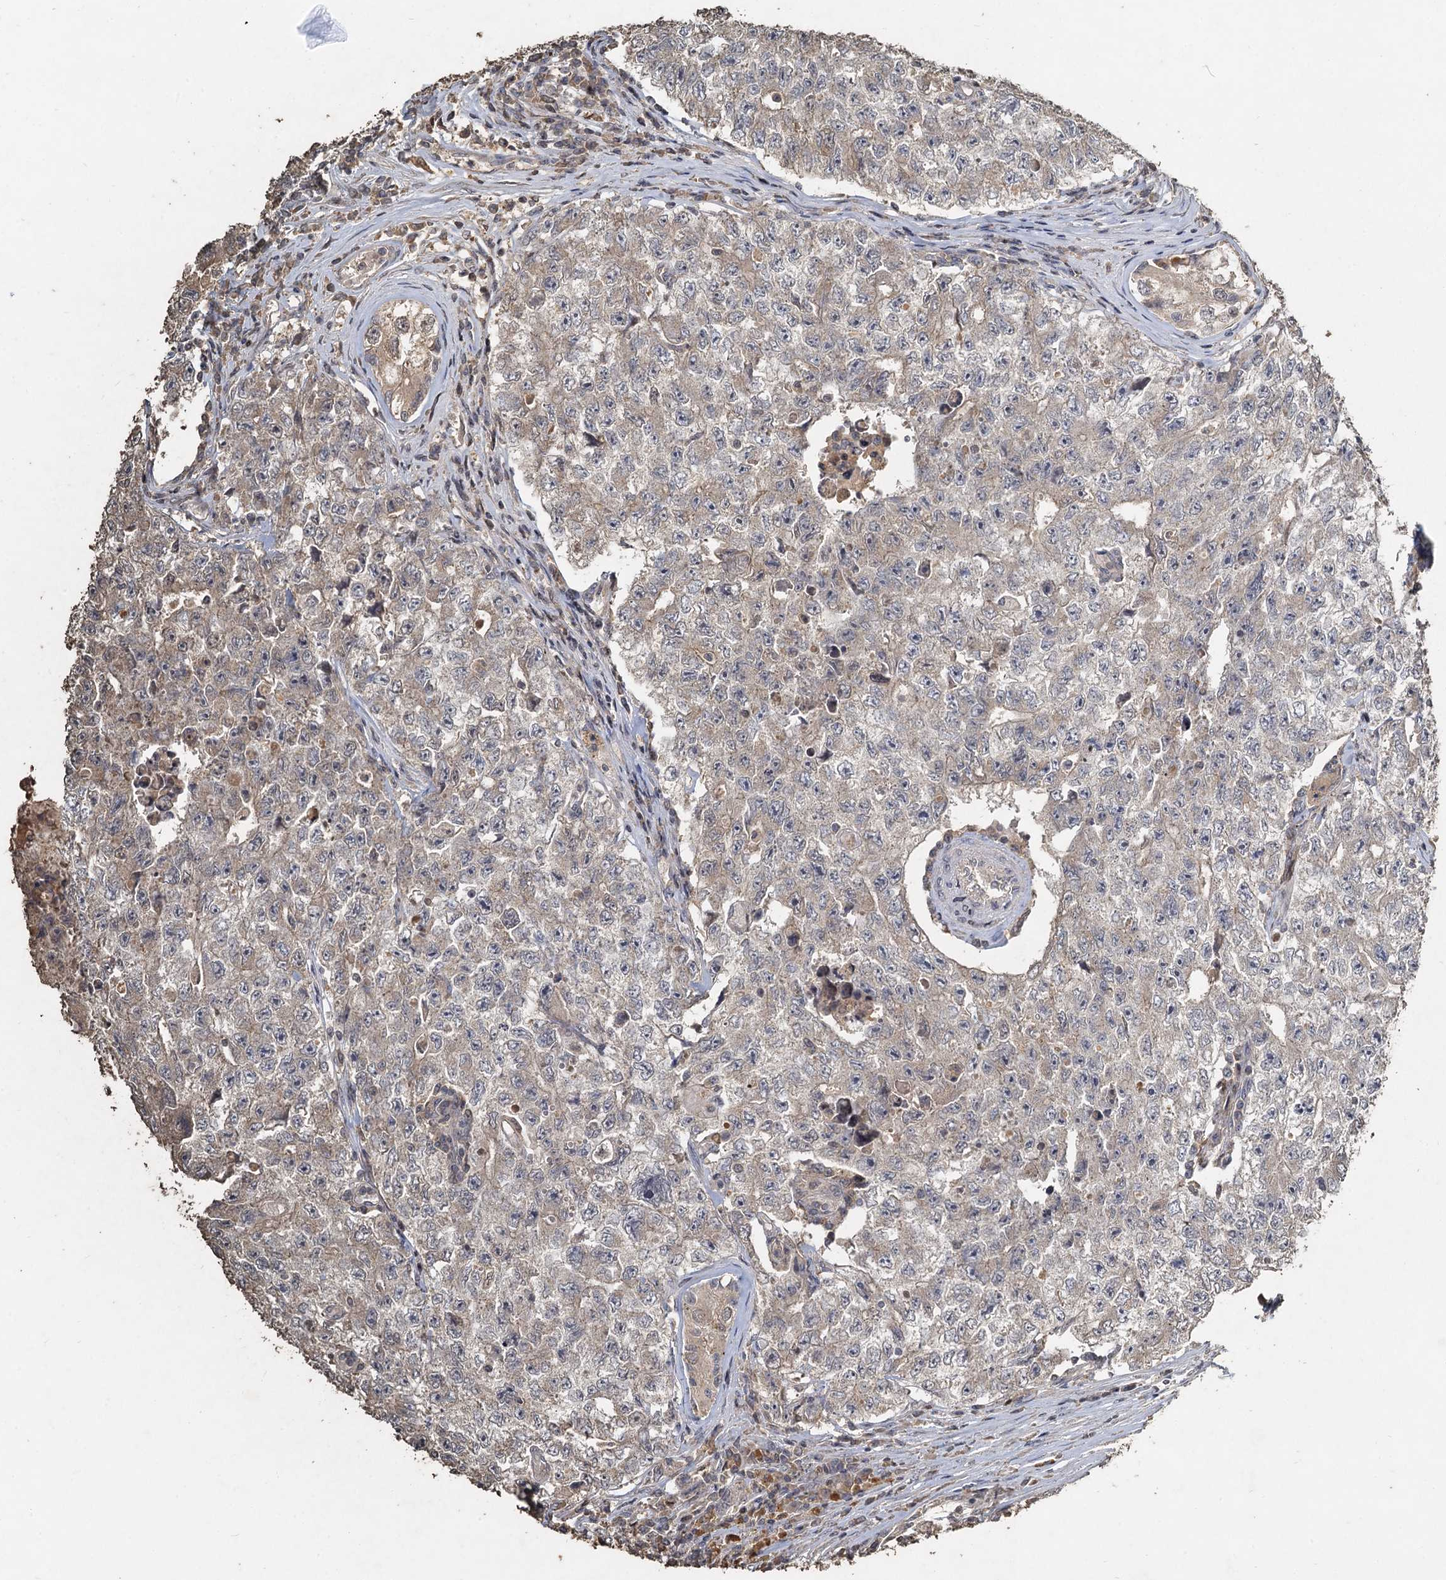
{"staining": {"intensity": "negative", "quantity": "none", "location": "none"}, "tissue": "testis cancer", "cell_type": "Tumor cells", "image_type": "cancer", "snomed": [{"axis": "morphology", "description": "Carcinoma, Embryonal, NOS"}, {"axis": "topography", "description": "Testis"}], "caption": "The micrograph shows no staining of tumor cells in testis embryonal carcinoma.", "gene": "CCDC61", "patient": {"sex": "male", "age": 17}}